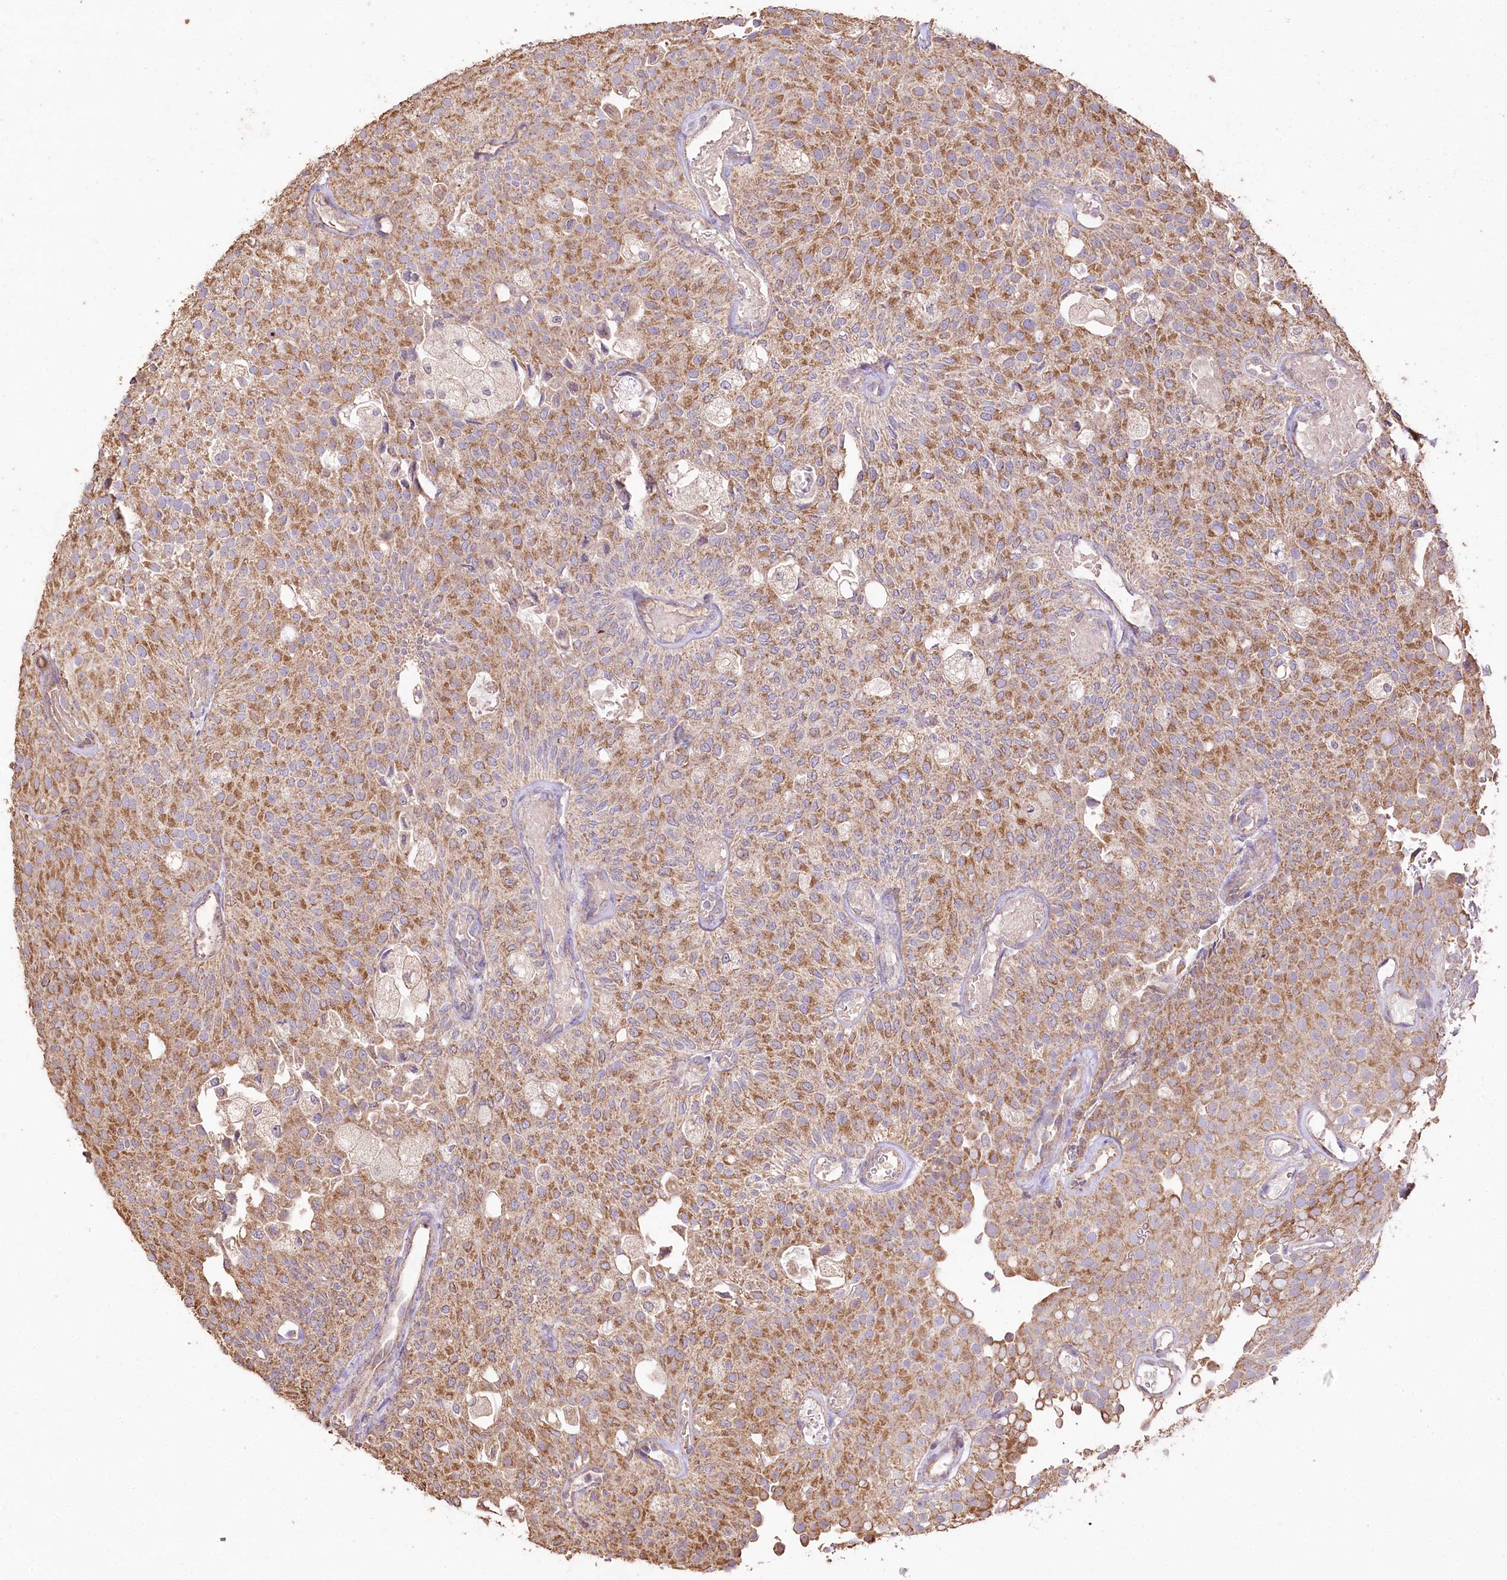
{"staining": {"intensity": "moderate", "quantity": ">75%", "location": "cytoplasmic/membranous"}, "tissue": "urothelial cancer", "cell_type": "Tumor cells", "image_type": "cancer", "snomed": [{"axis": "morphology", "description": "Urothelial carcinoma, Low grade"}, {"axis": "topography", "description": "Urinary bladder"}], "caption": "Brown immunohistochemical staining in human low-grade urothelial carcinoma exhibits moderate cytoplasmic/membranous expression in about >75% of tumor cells. The protein of interest is shown in brown color, while the nuclei are stained blue.", "gene": "IREB2", "patient": {"sex": "male", "age": 78}}